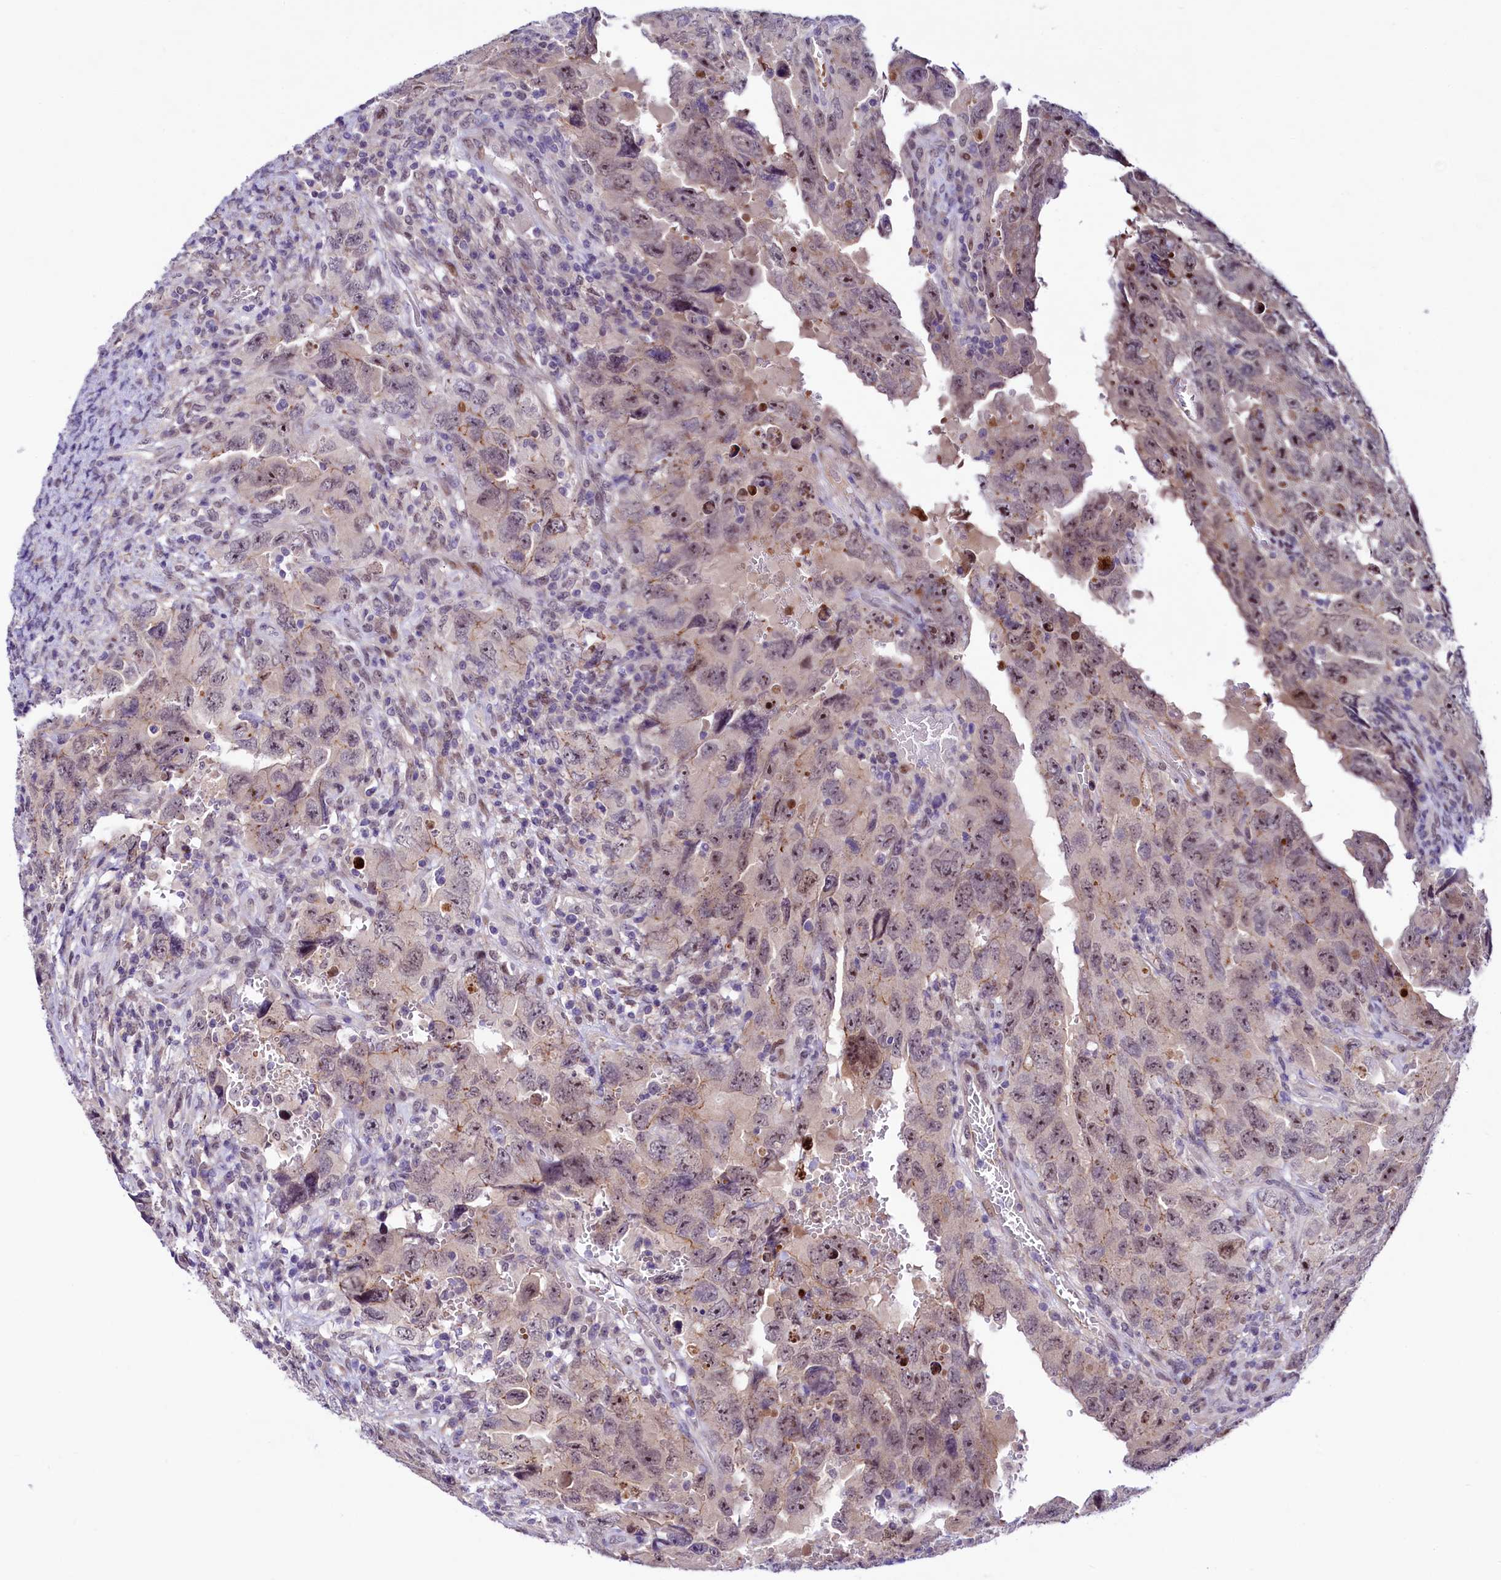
{"staining": {"intensity": "moderate", "quantity": ">75%", "location": "nuclear"}, "tissue": "testis cancer", "cell_type": "Tumor cells", "image_type": "cancer", "snomed": [{"axis": "morphology", "description": "Carcinoma, Embryonal, NOS"}, {"axis": "topography", "description": "Testis"}], "caption": "Approximately >75% of tumor cells in embryonal carcinoma (testis) reveal moderate nuclear protein expression as visualized by brown immunohistochemical staining.", "gene": "LEUTX", "patient": {"sex": "male", "age": 26}}